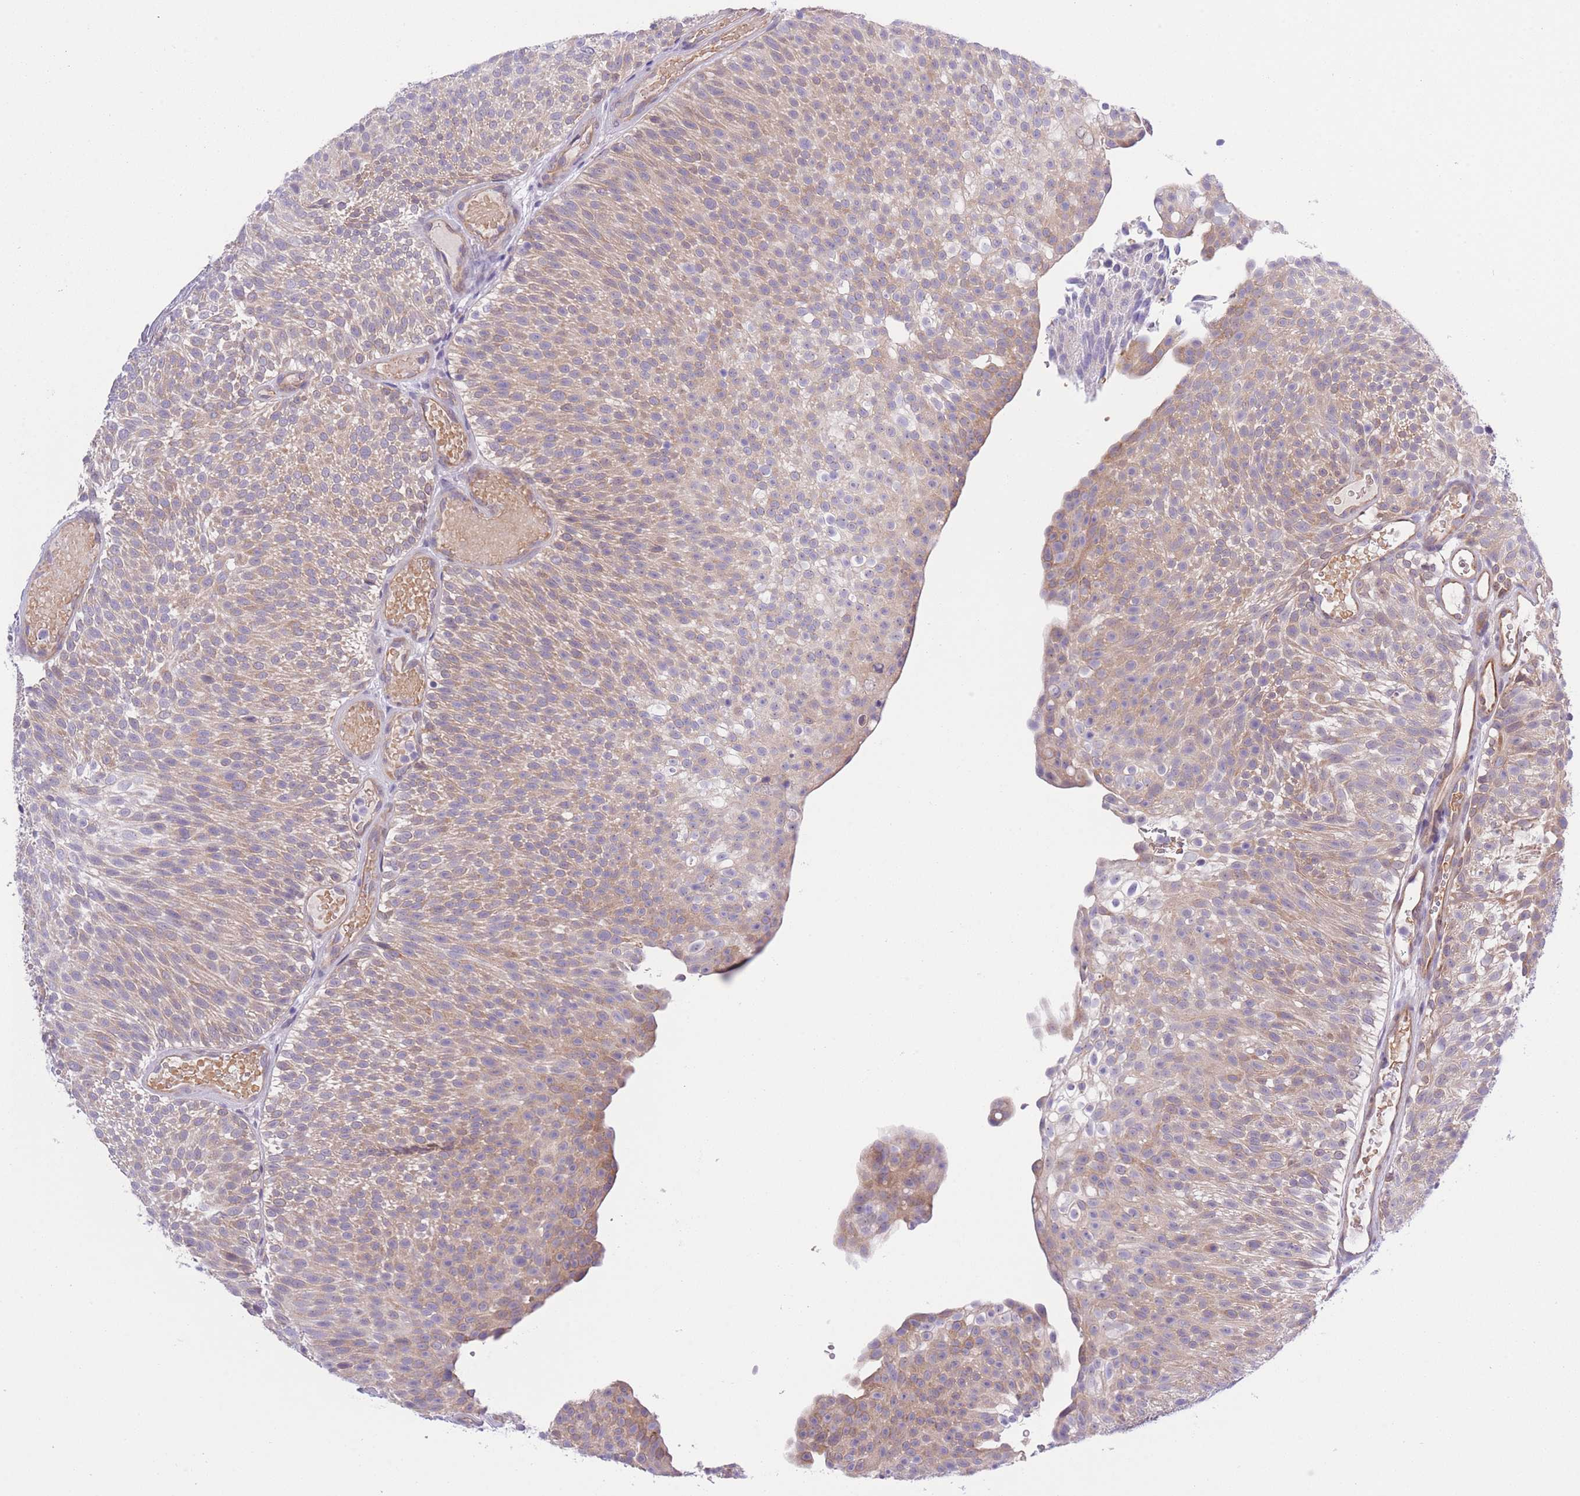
{"staining": {"intensity": "weak", "quantity": "25%-75%", "location": "cytoplasmic/membranous"}, "tissue": "urothelial cancer", "cell_type": "Tumor cells", "image_type": "cancer", "snomed": [{"axis": "morphology", "description": "Urothelial carcinoma, Low grade"}, {"axis": "topography", "description": "Urinary bladder"}], "caption": "IHC image of neoplastic tissue: human urothelial cancer stained using immunohistochemistry demonstrates low levels of weak protein expression localized specifically in the cytoplasmic/membranous of tumor cells, appearing as a cytoplasmic/membranous brown color.", "gene": "WWOX", "patient": {"sex": "male", "age": 78}}